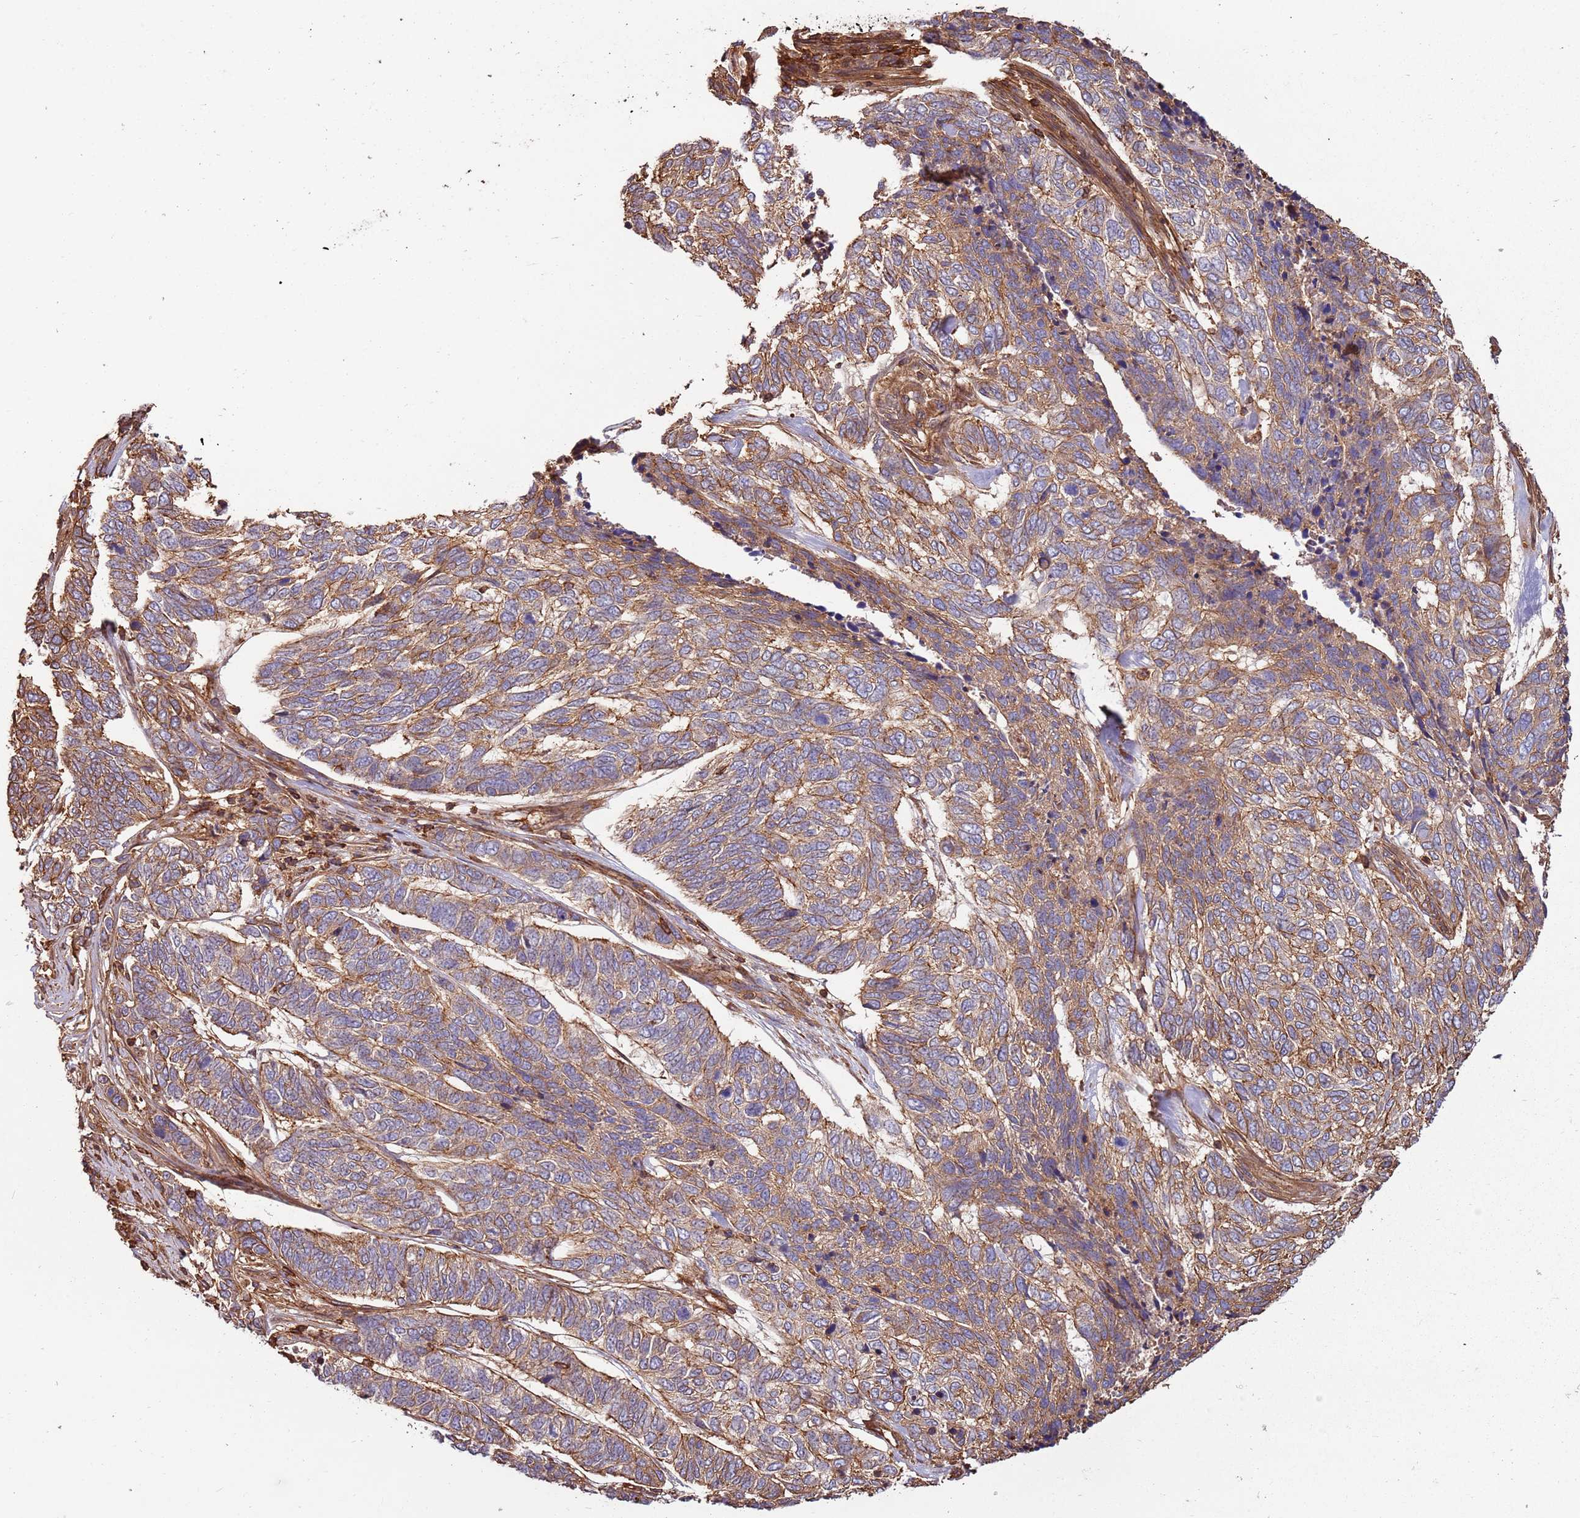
{"staining": {"intensity": "moderate", "quantity": ">75%", "location": "cytoplasmic/membranous"}, "tissue": "skin cancer", "cell_type": "Tumor cells", "image_type": "cancer", "snomed": [{"axis": "morphology", "description": "Basal cell carcinoma"}, {"axis": "topography", "description": "Skin"}], "caption": "Moderate cytoplasmic/membranous protein positivity is seen in approximately >75% of tumor cells in skin cancer. The staining was performed using DAB (3,3'-diaminobenzidine), with brown indicating positive protein expression. Nuclei are stained blue with hematoxylin.", "gene": "ACVR2A", "patient": {"sex": "female", "age": 65}}